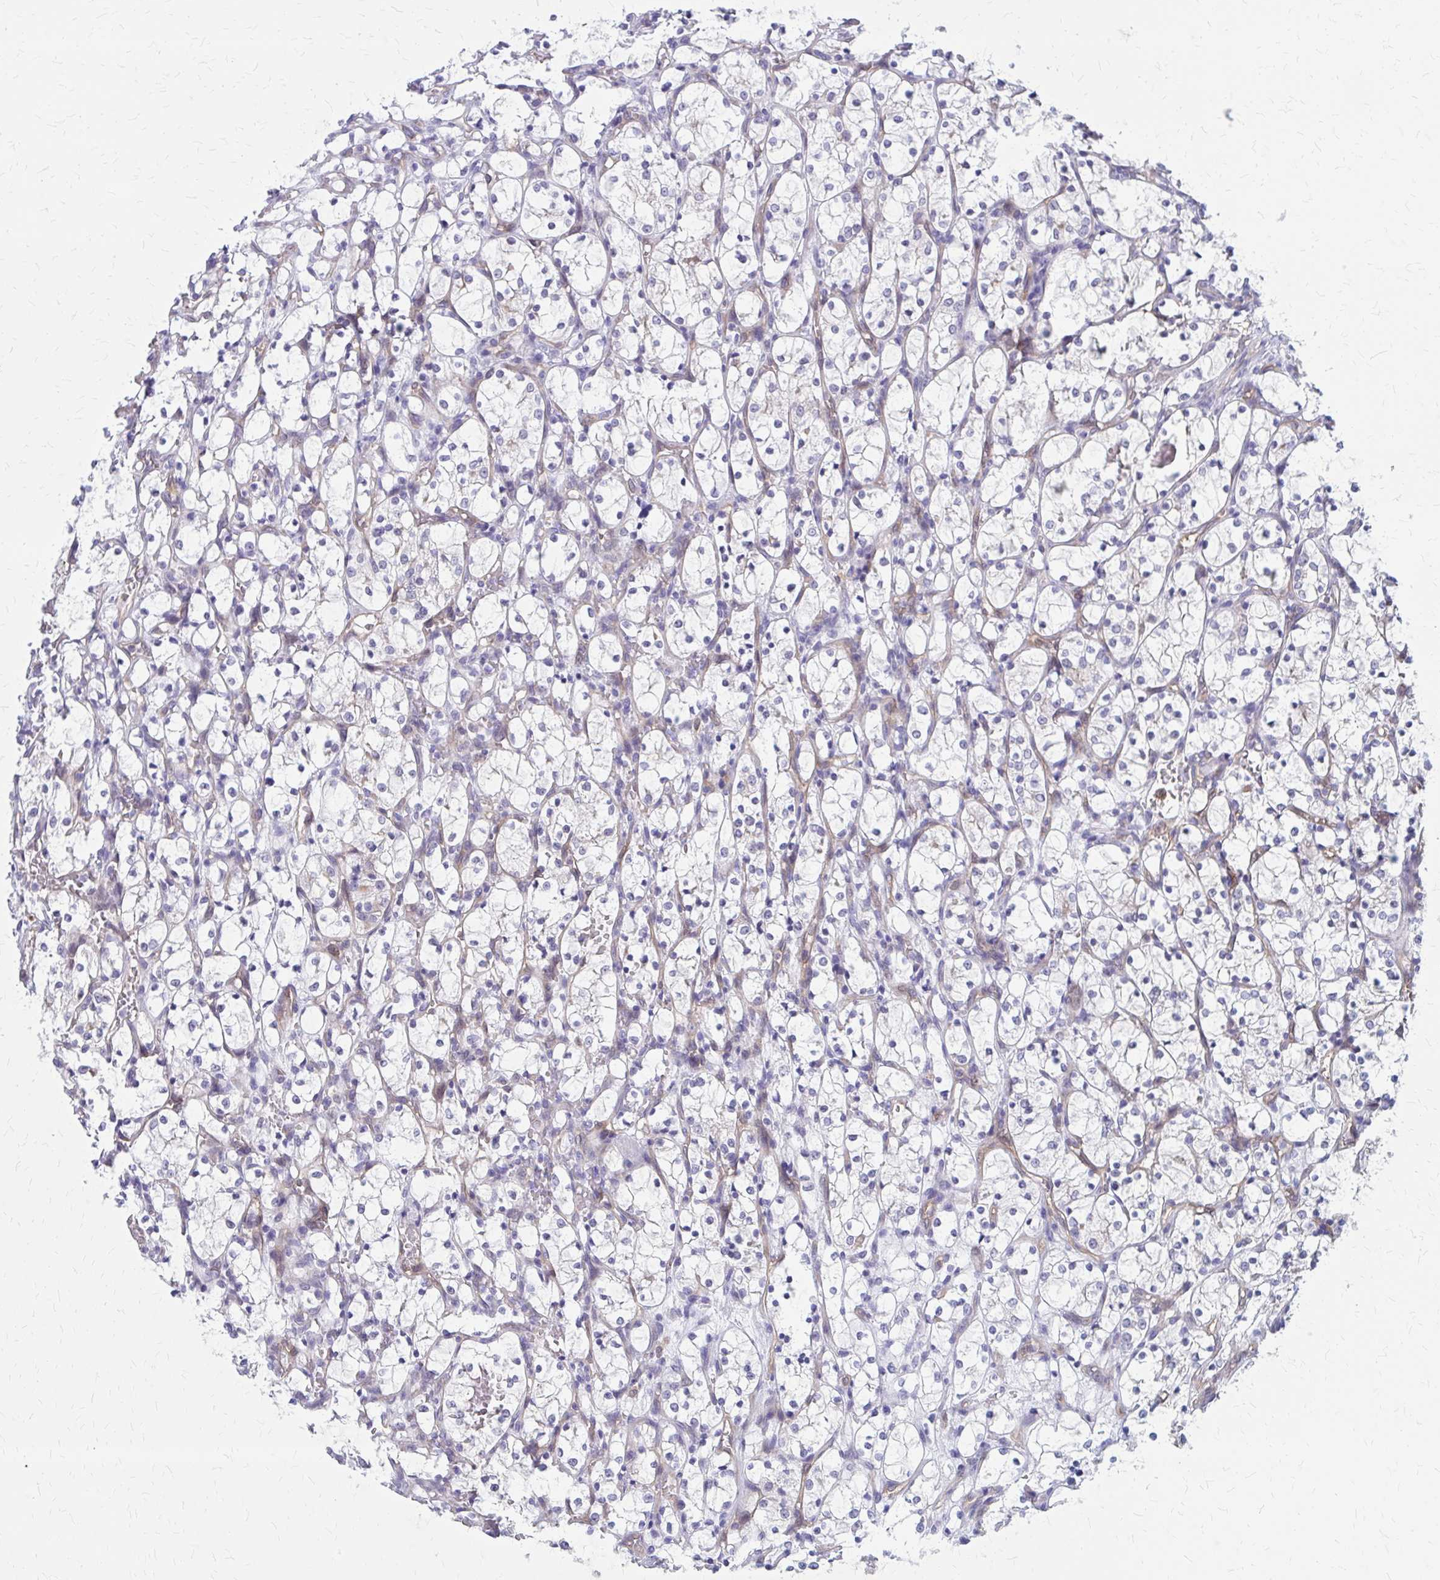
{"staining": {"intensity": "negative", "quantity": "none", "location": "none"}, "tissue": "renal cancer", "cell_type": "Tumor cells", "image_type": "cancer", "snomed": [{"axis": "morphology", "description": "Adenocarcinoma, NOS"}, {"axis": "topography", "description": "Kidney"}], "caption": "Tumor cells are negative for brown protein staining in adenocarcinoma (renal).", "gene": "CLIC2", "patient": {"sex": "female", "age": 69}}